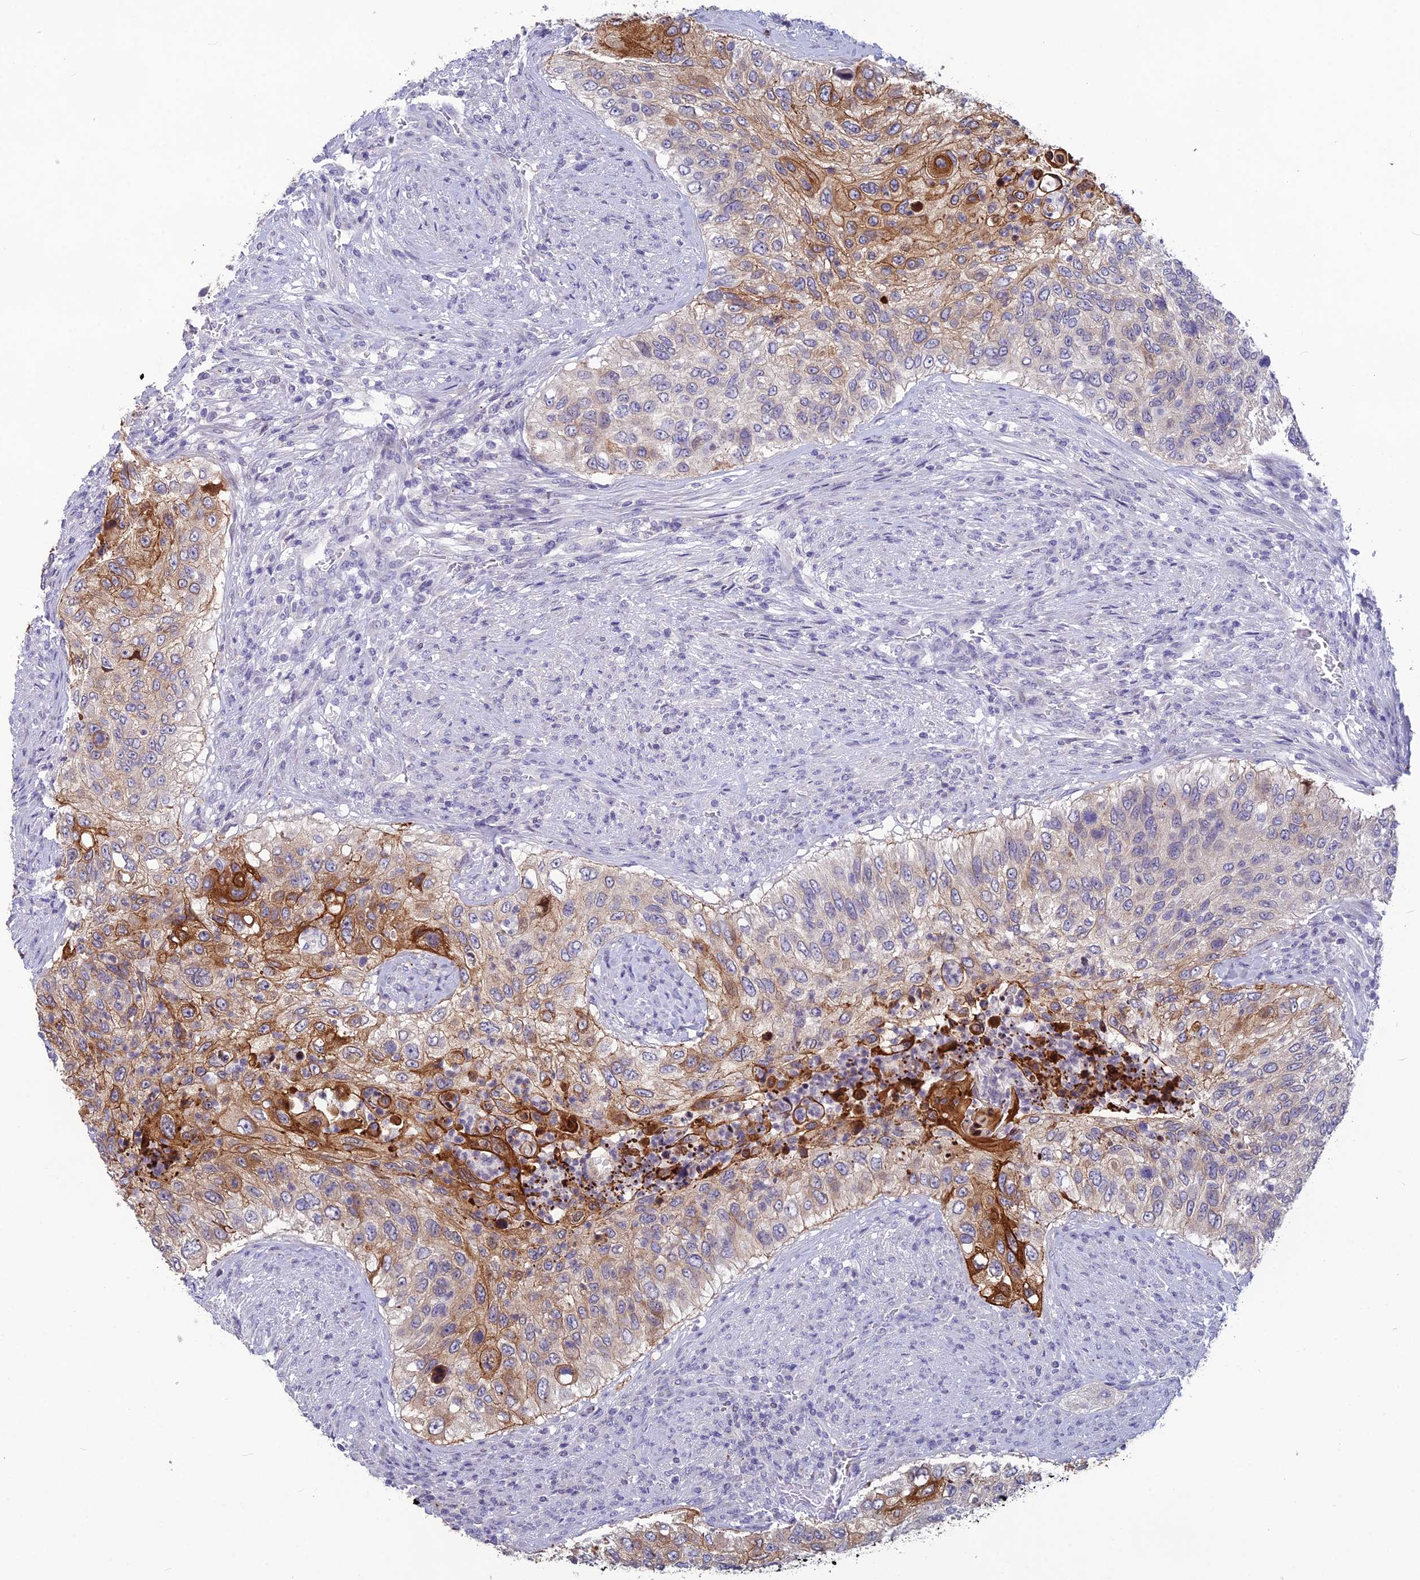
{"staining": {"intensity": "moderate", "quantity": "25%-75%", "location": "cytoplasmic/membranous"}, "tissue": "urothelial cancer", "cell_type": "Tumor cells", "image_type": "cancer", "snomed": [{"axis": "morphology", "description": "Urothelial carcinoma, High grade"}, {"axis": "topography", "description": "Urinary bladder"}], "caption": "A brown stain highlights moderate cytoplasmic/membranous staining of a protein in human high-grade urothelial carcinoma tumor cells.", "gene": "TMEM134", "patient": {"sex": "female", "age": 60}}